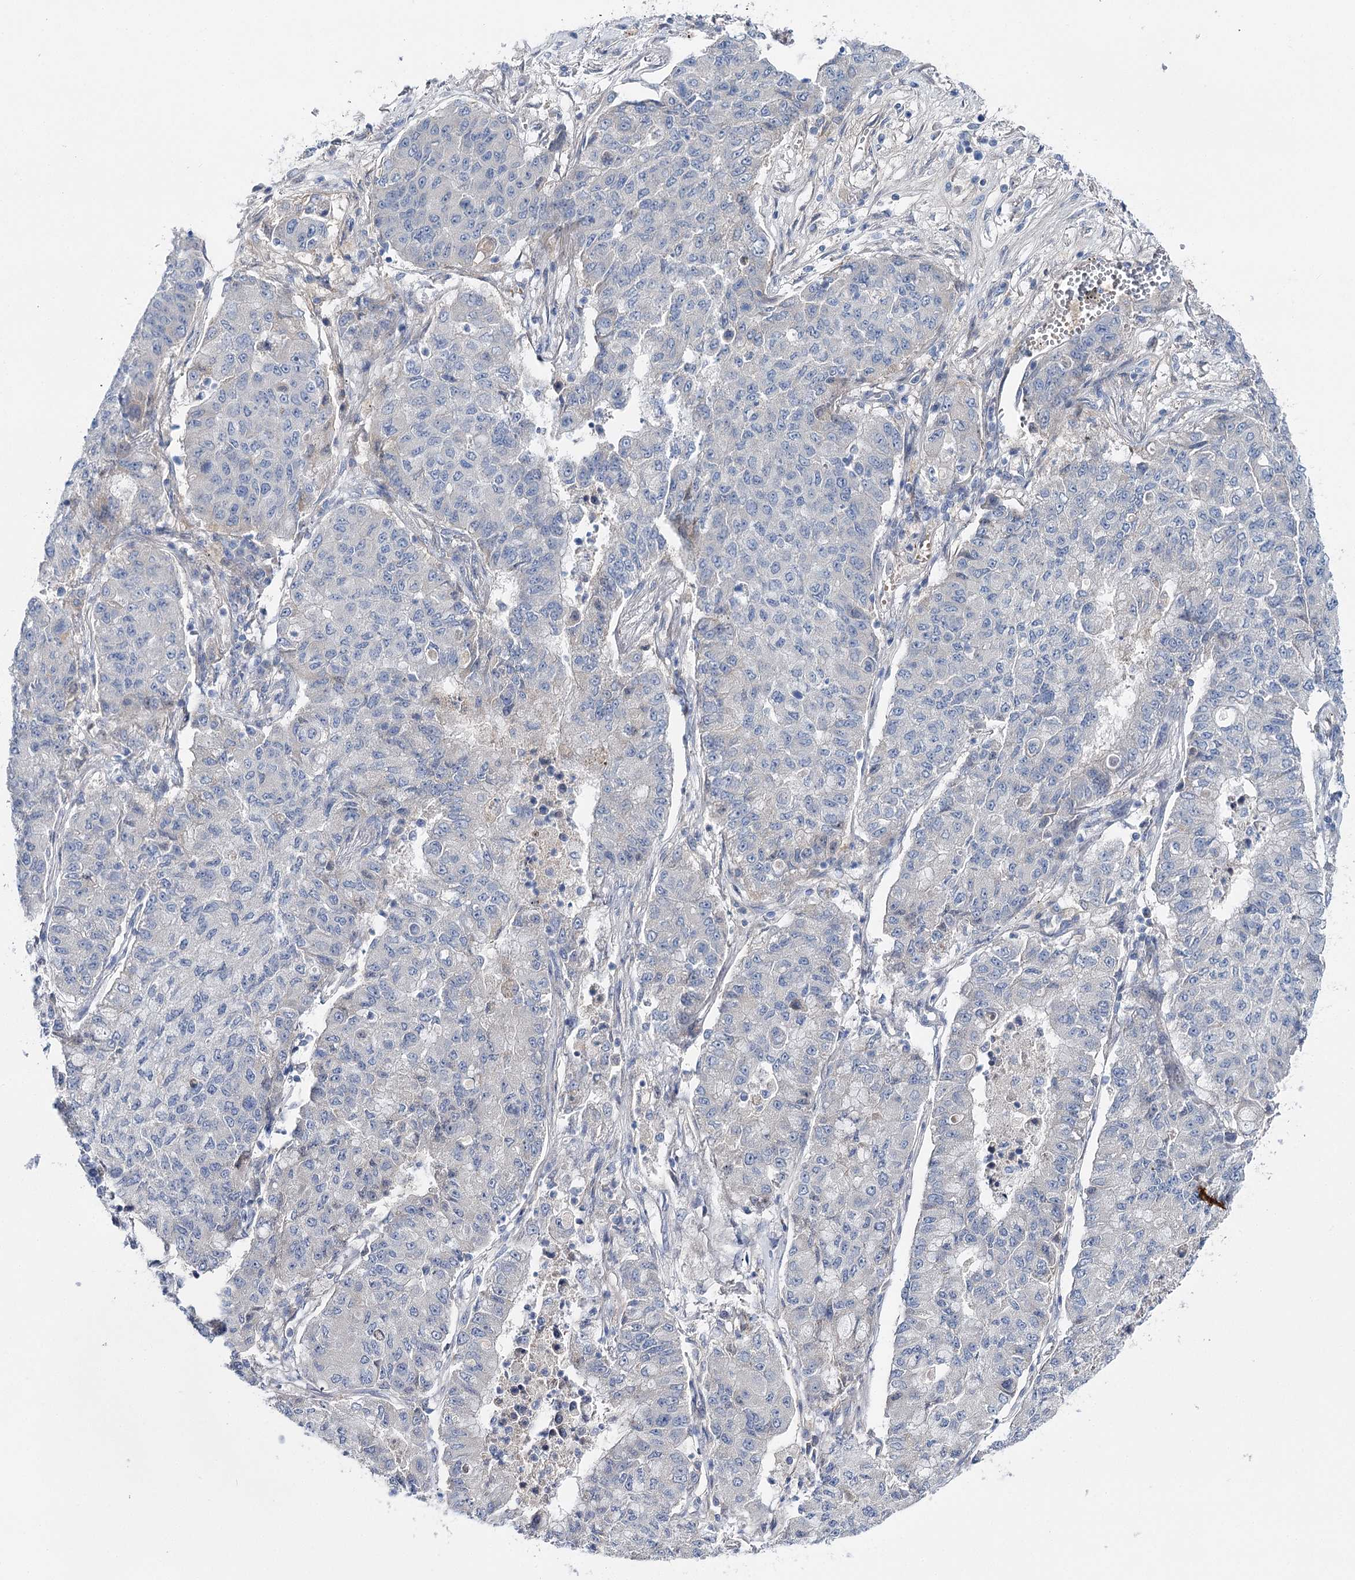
{"staining": {"intensity": "negative", "quantity": "none", "location": "none"}, "tissue": "lung cancer", "cell_type": "Tumor cells", "image_type": "cancer", "snomed": [{"axis": "morphology", "description": "Squamous cell carcinoma, NOS"}, {"axis": "topography", "description": "Lung"}], "caption": "Protein analysis of lung cancer exhibits no significant expression in tumor cells.", "gene": "LRRC14B", "patient": {"sex": "male", "age": 74}}